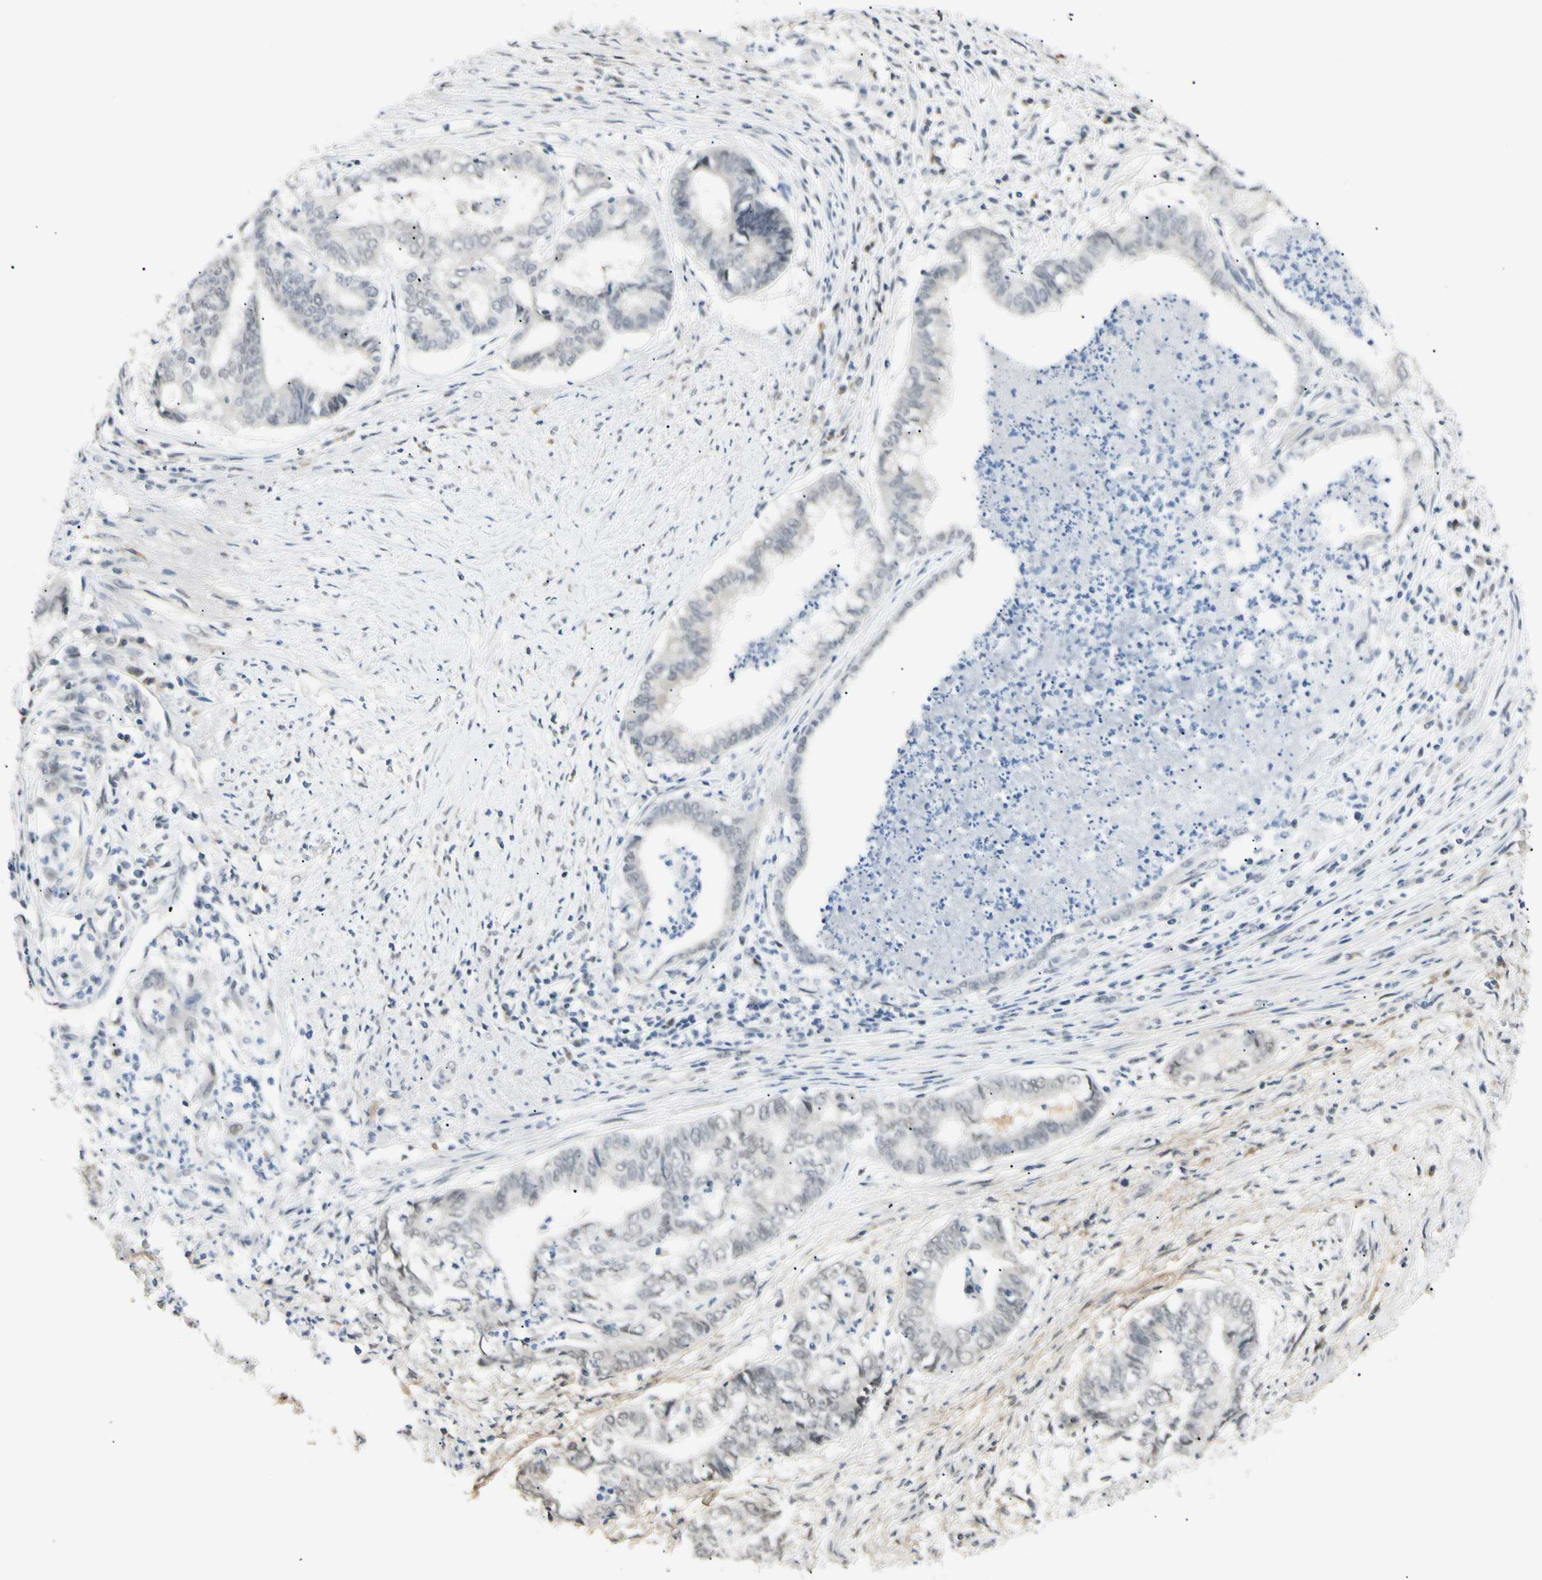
{"staining": {"intensity": "negative", "quantity": "none", "location": "none"}, "tissue": "endometrial cancer", "cell_type": "Tumor cells", "image_type": "cancer", "snomed": [{"axis": "morphology", "description": "Necrosis, NOS"}, {"axis": "morphology", "description": "Adenocarcinoma, NOS"}, {"axis": "topography", "description": "Endometrium"}], "caption": "Protein analysis of endometrial adenocarcinoma shows no significant positivity in tumor cells.", "gene": "ASPN", "patient": {"sex": "female", "age": 79}}